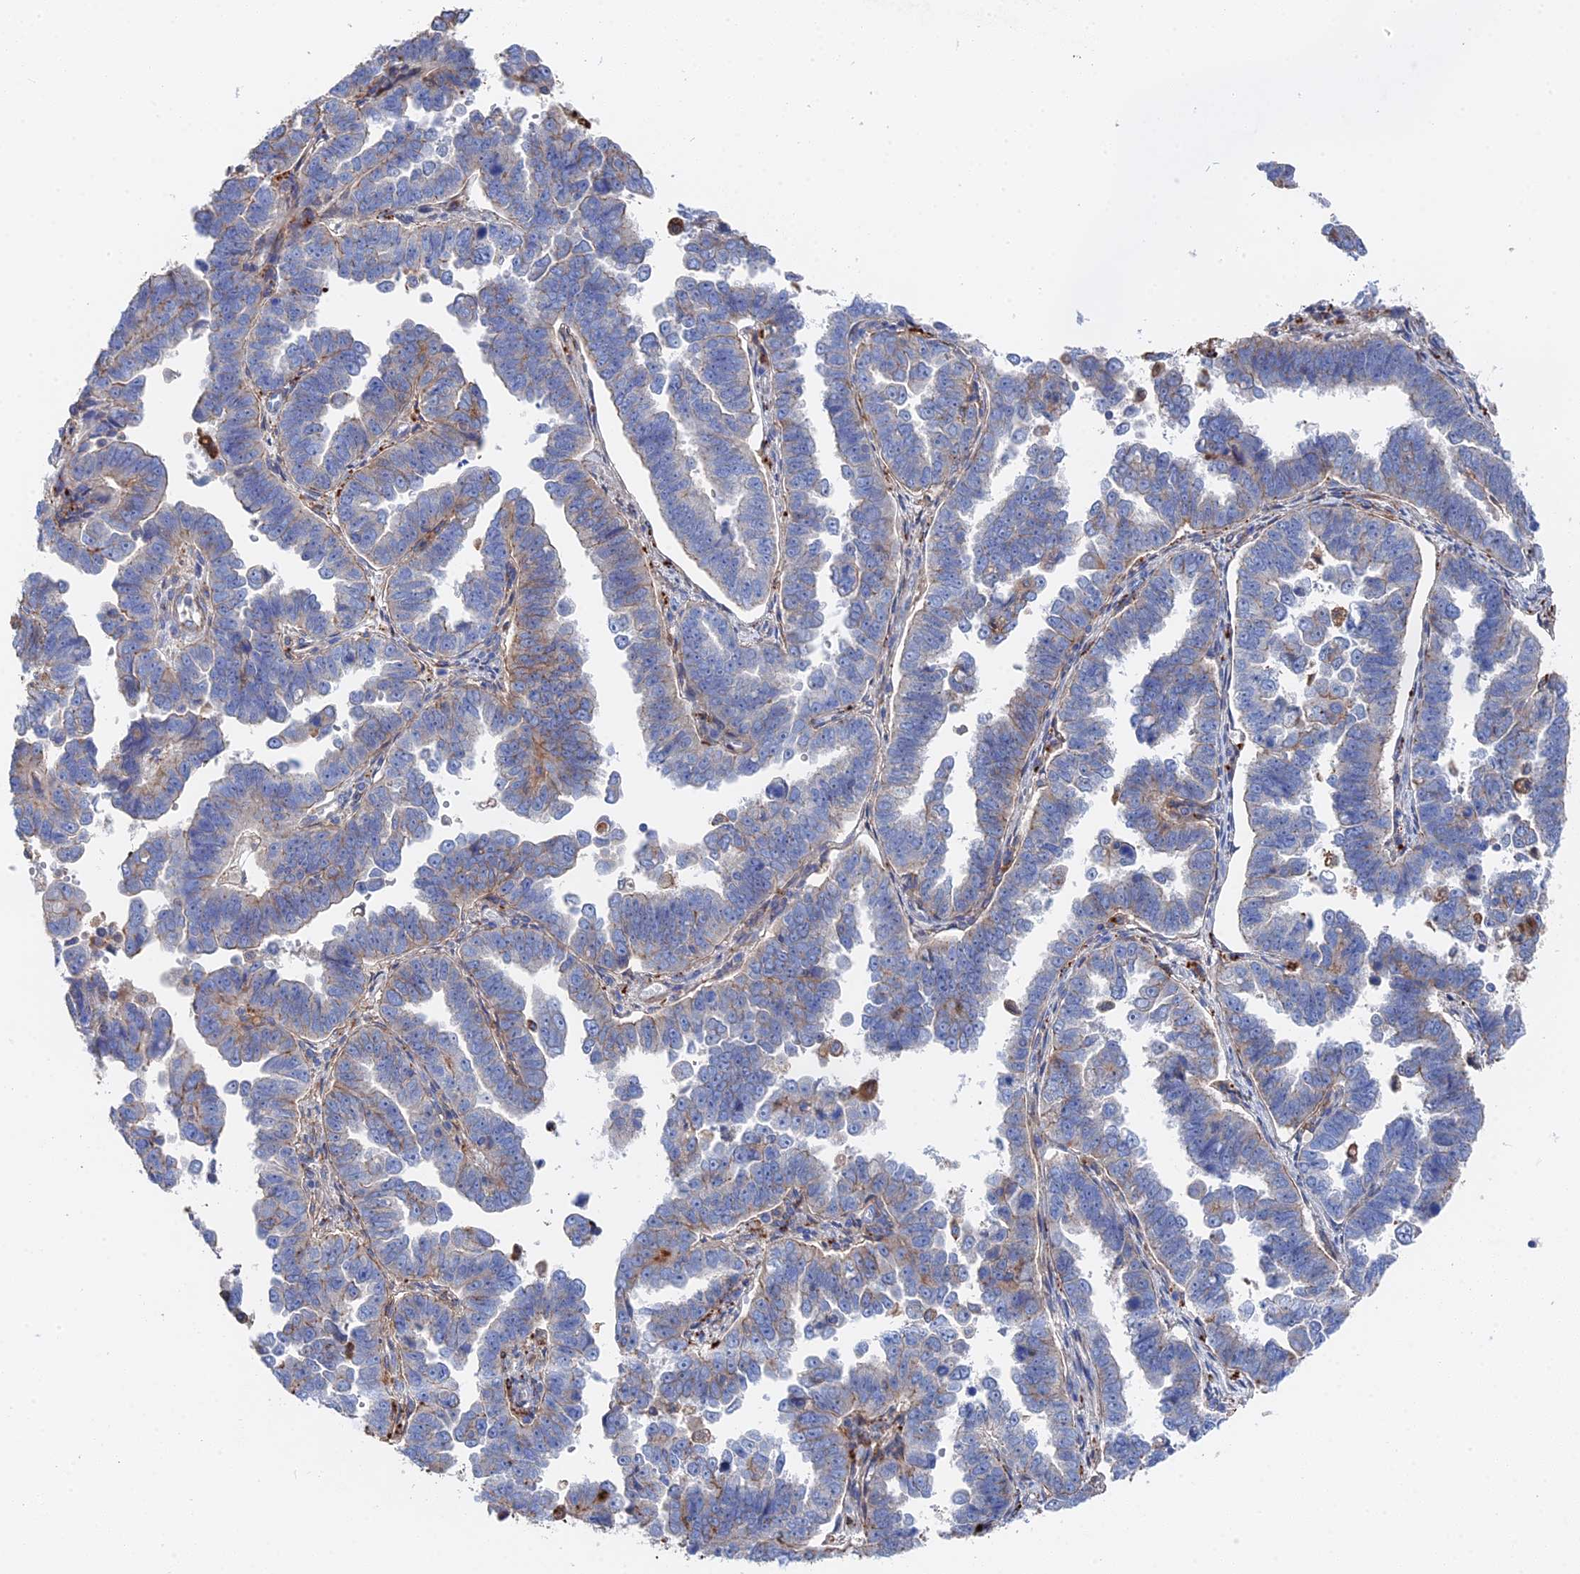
{"staining": {"intensity": "weak", "quantity": "<25%", "location": "cytoplasmic/membranous"}, "tissue": "endometrial cancer", "cell_type": "Tumor cells", "image_type": "cancer", "snomed": [{"axis": "morphology", "description": "Adenocarcinoma, NOS"}, {"axis": "topography", "description": "Endometrium"}], "caption": "Tumor cells are negative for protein expression in human endometrial cancer (adenocarcinoma).", "gene": "STRA6", "patient": {"sex": "female", "age": 75}}